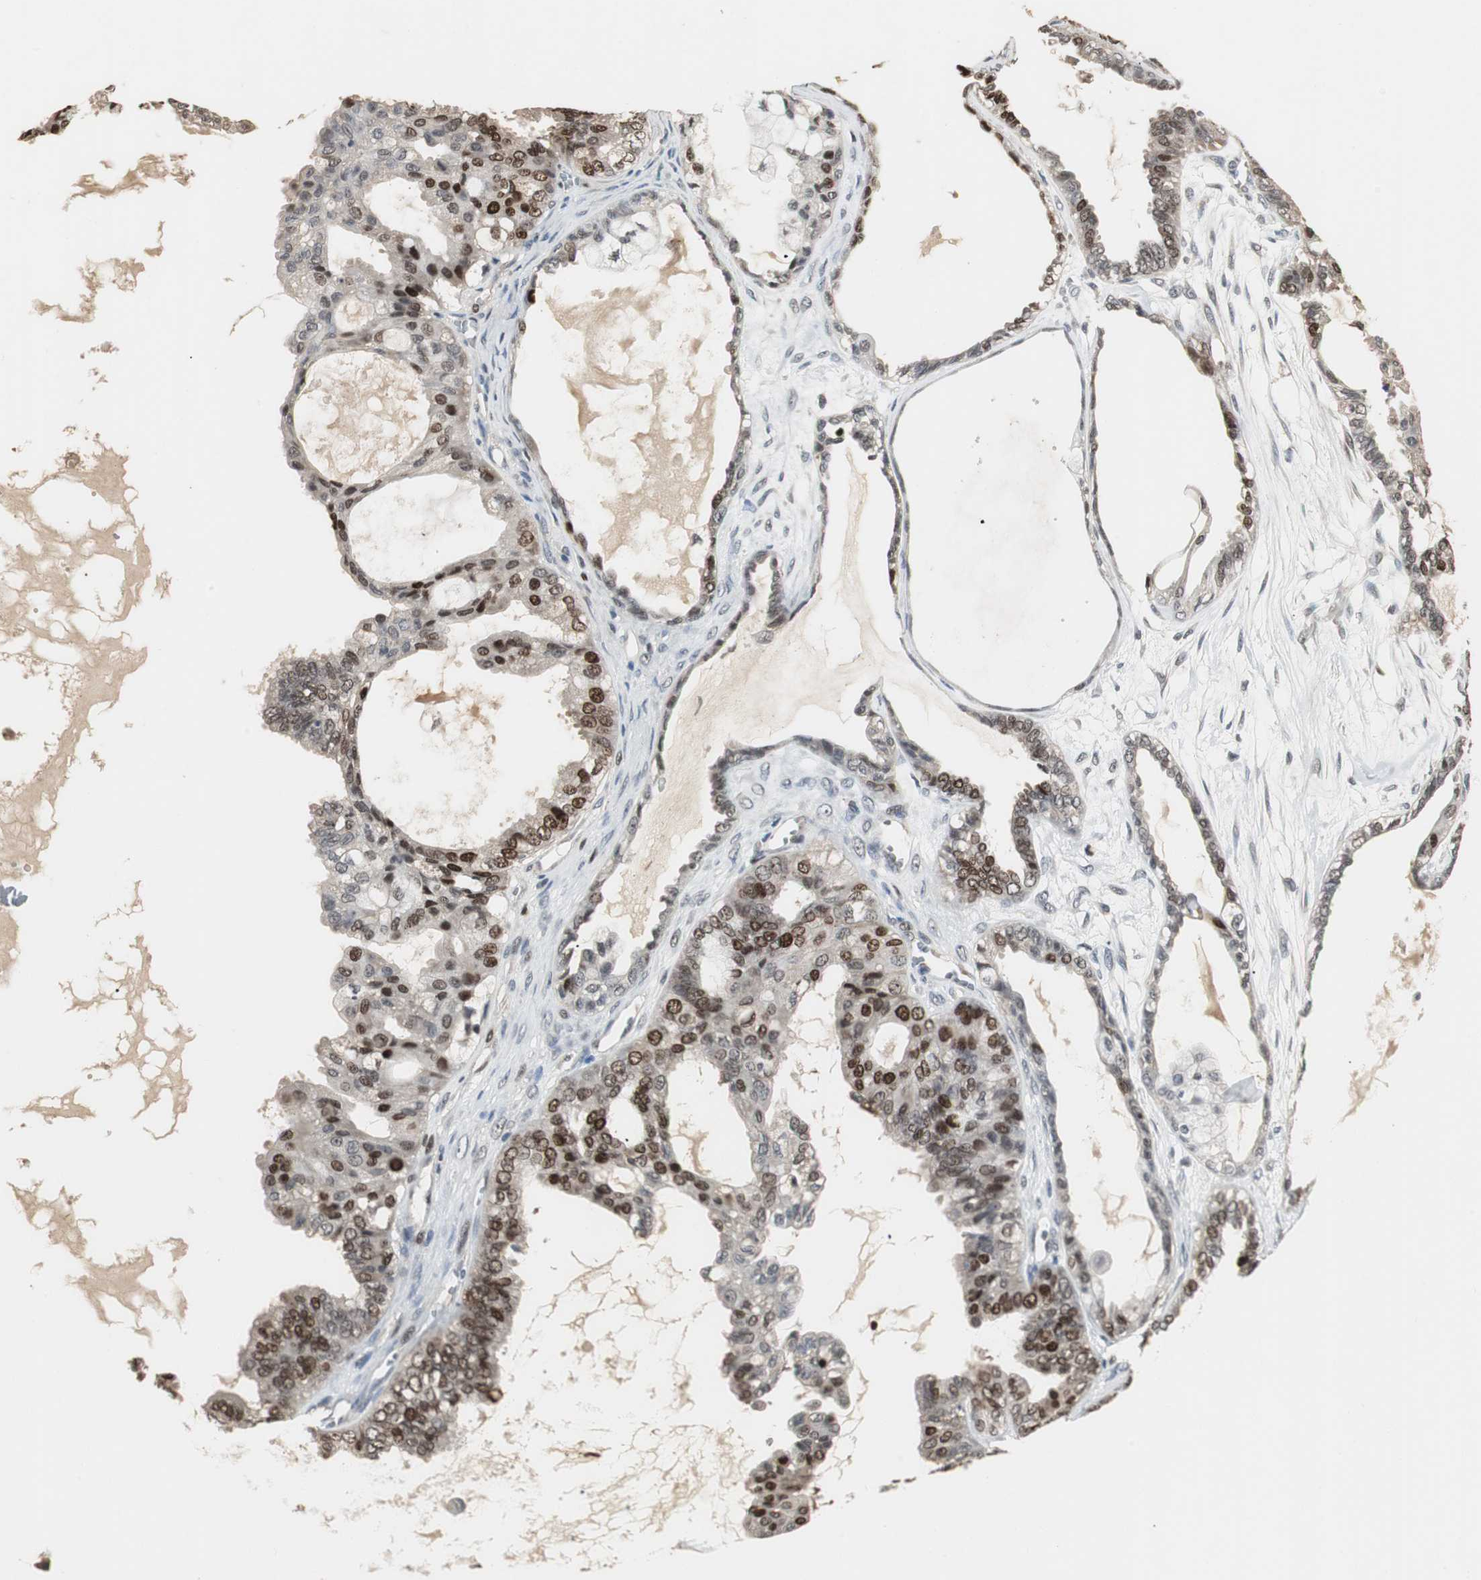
{"staining": {"intensity": "strong", "quantity": "25%-75%", "location": "nuclear"}, "tissue": "ovarian cancer", "cell_type": "Tumor cells", "image_type": "cancer", "snomed": [{"axis": "morphology", "description": "Carcinoma, NOS"}, {"axis": "morphology", "description": "Carcinoma, endometroid"}, {"axis": "topography", "description": "Ovary"}], "caption": "Ovarian endometroid carcinoma was stained to show a protein in brown. There is high levels of strong nuclear positivity in about 25%-75% of tumor cells.", "gene": "FEN1", "patient": {"sex": "female", "age": 50}}